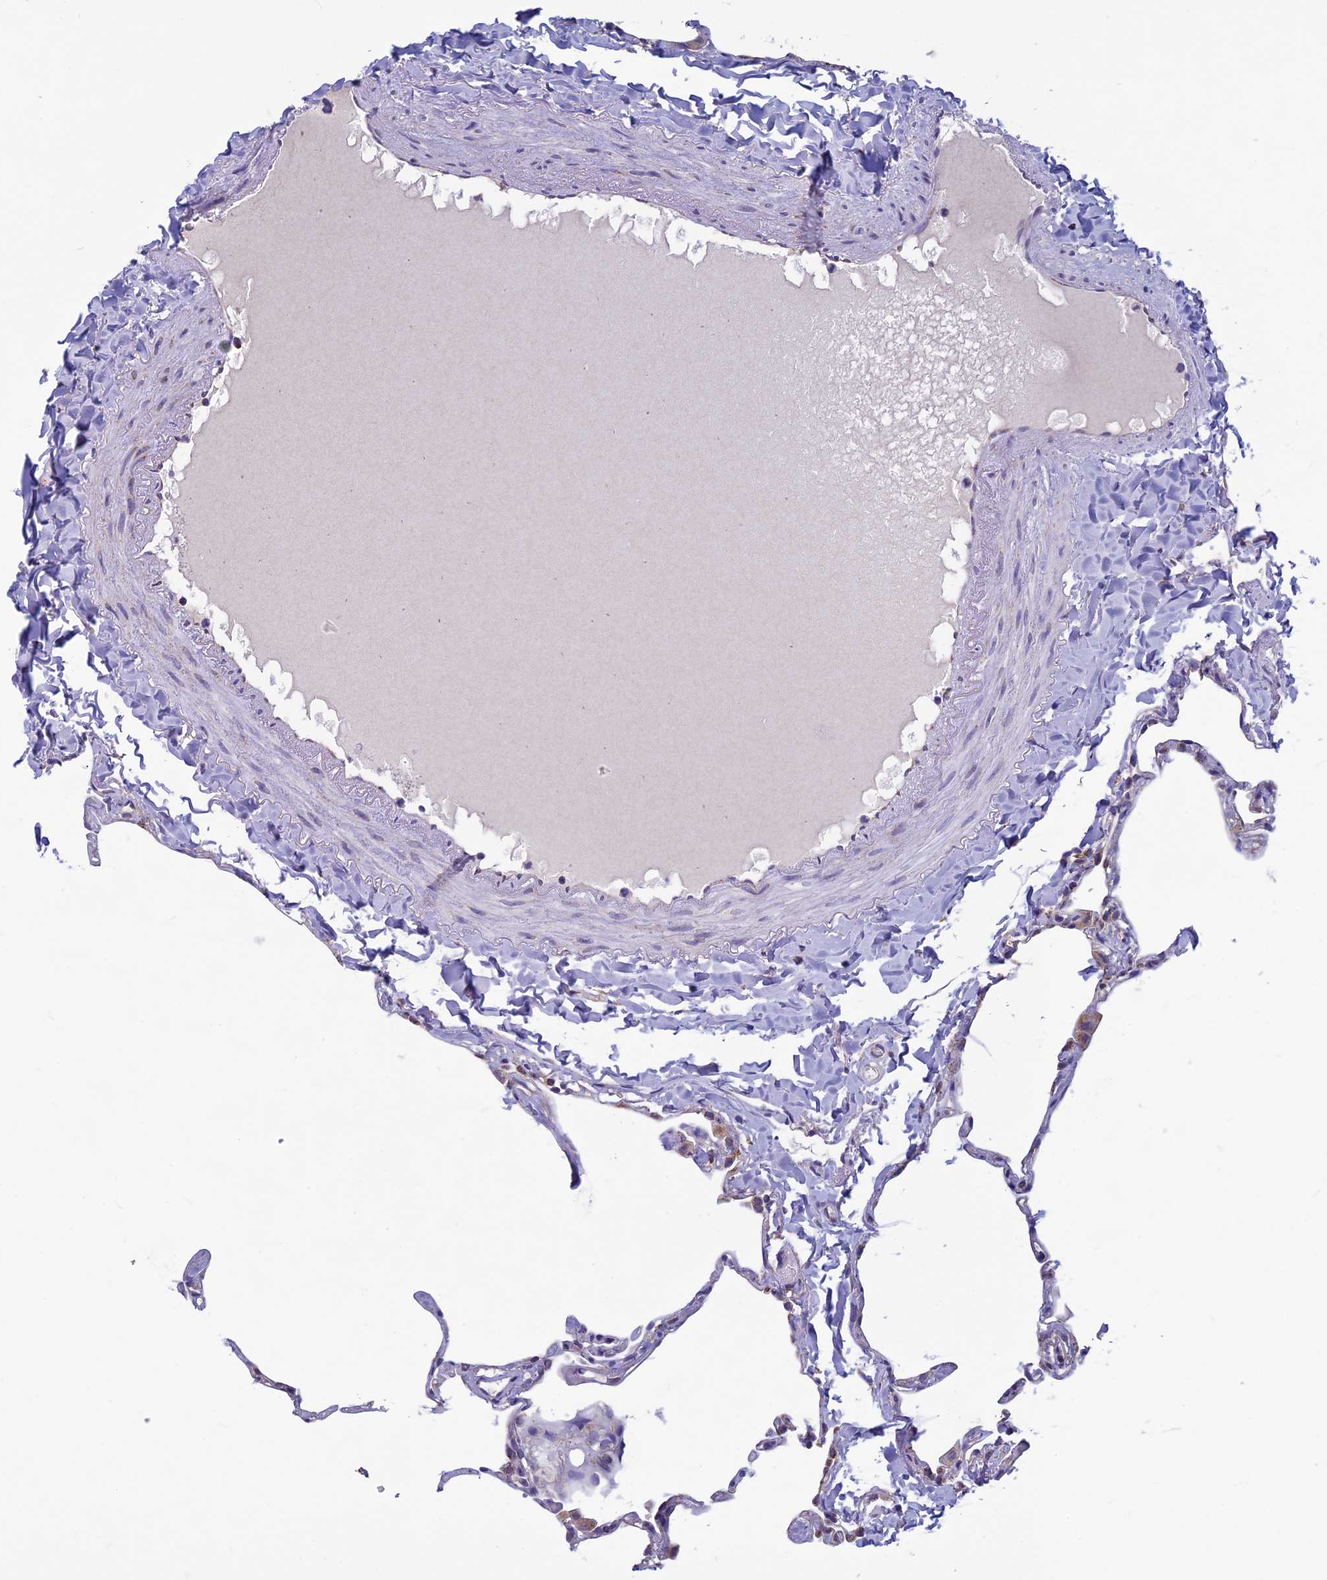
{"staining": {"intensity": "negative", "quantity": "none", "location": "none"}, "tissue": "lung", "cell_type": "Alveolar cells", "image_type": "normal", "snomed": [{"axis": "morphology", "description": "Normal tissue, NOS"}, {"axis": "topography", "description": "Lung"}], "caption": "Immunohistochemical staining of normal human lung exhibits no significant positivity in alveolar cells.", "gene": "MFSD12", "patient": {"sex": "male", "age": 65}}